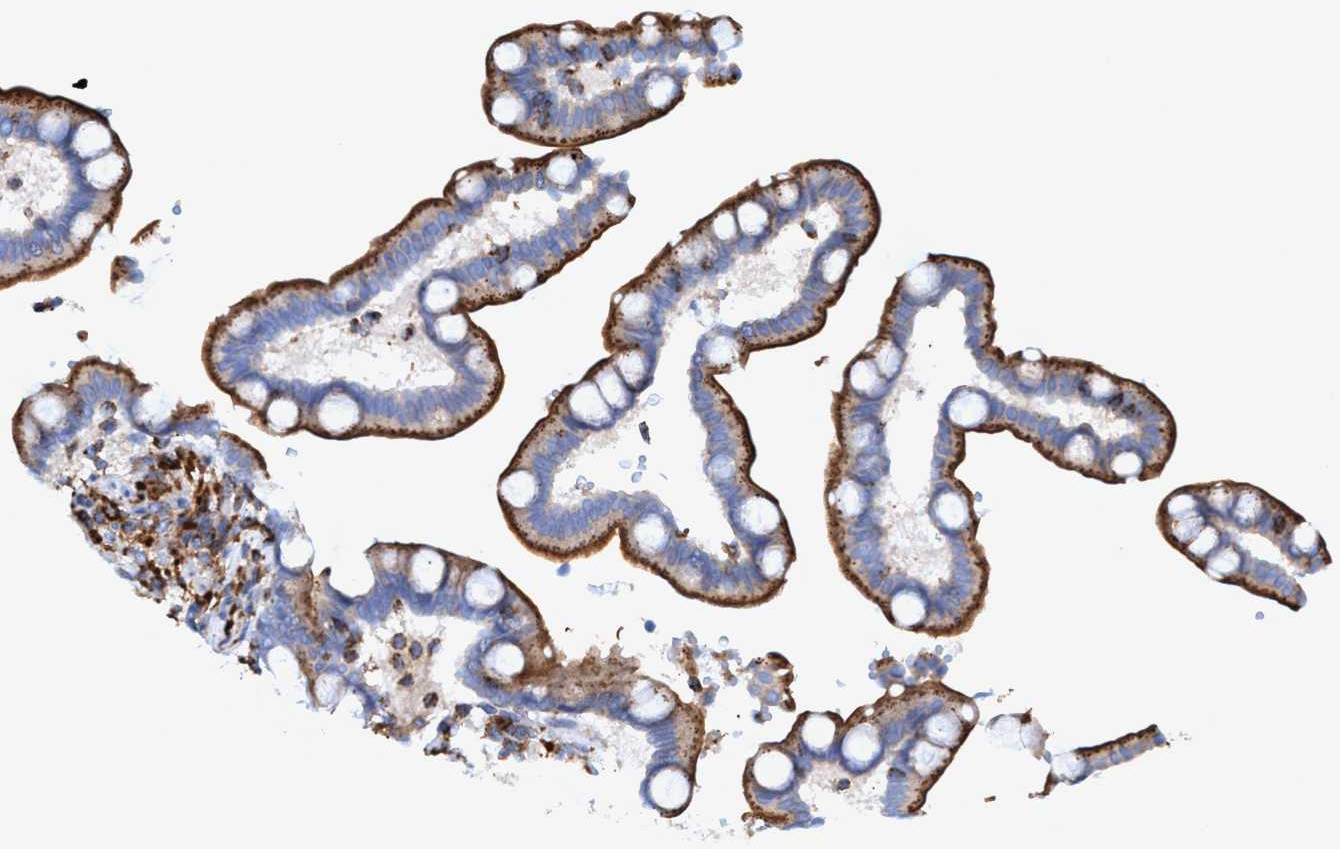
{"staining": {"intensity": "moderate", "quantity": ">75%", "location": "cytoplasmic/membranous"}, "tissue": "colon", "cell_type": "Endothelial cells", "image_type": "normal", "snomed": [{"axis": "morphology", "description": "Normal tissue, NOS"}, {"axis": "topography", "description": "Colon"}], "caption": "This histopathology image displays immunohistochemistry (IHC) staining of normal colon, with medium moderate cytoplasmic/membranous staining in about >75% of endothelial cells.", "gene": "TRIM65", "patient": {"sex": "male", "age": 73}}